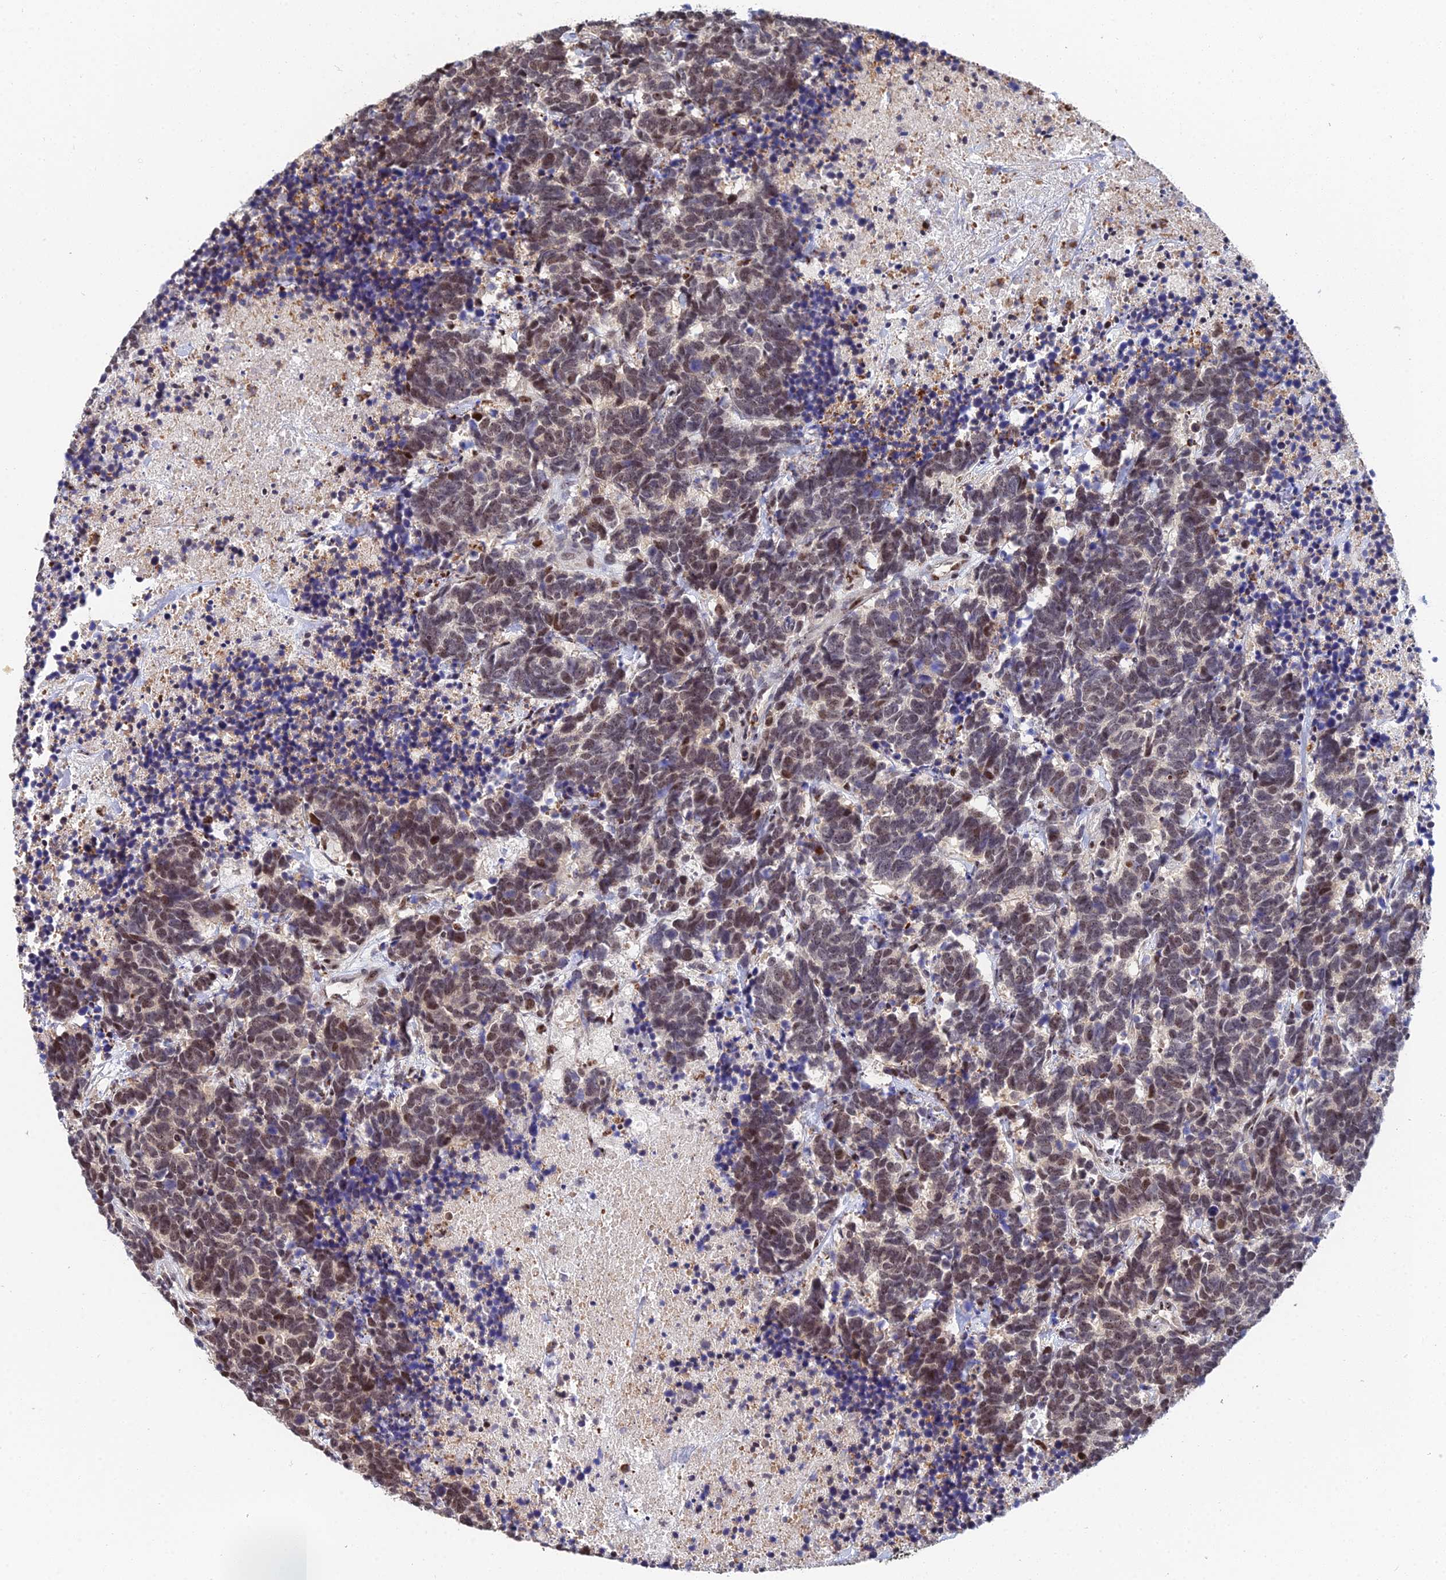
{"staining": {"intensity": "moderate", "quantity": ">75%", "location": "nuclear"}, "tissue": "carcinoid", "cell_type": "Tumor cells", "image_type": "cancer", "snomed": [{"axis": "morphology", "description": "Carcinoma, NOS"}, {"axis": "morphology", "description": "Carcinoid, malignant, NOS"}, {"axis": "topography", "description": "Prostate"}], "caption": "High-magnification brightfield microscopy of carcinoid (malignant) stained with DAB (brown) and counterstained with hematoxylin (blue). tumor cells exhibit moderate nuclear positivity is appreciated in about>75% of cells.", "gene": "TIFA", "patient": {"sex": "male", "age": 57}}